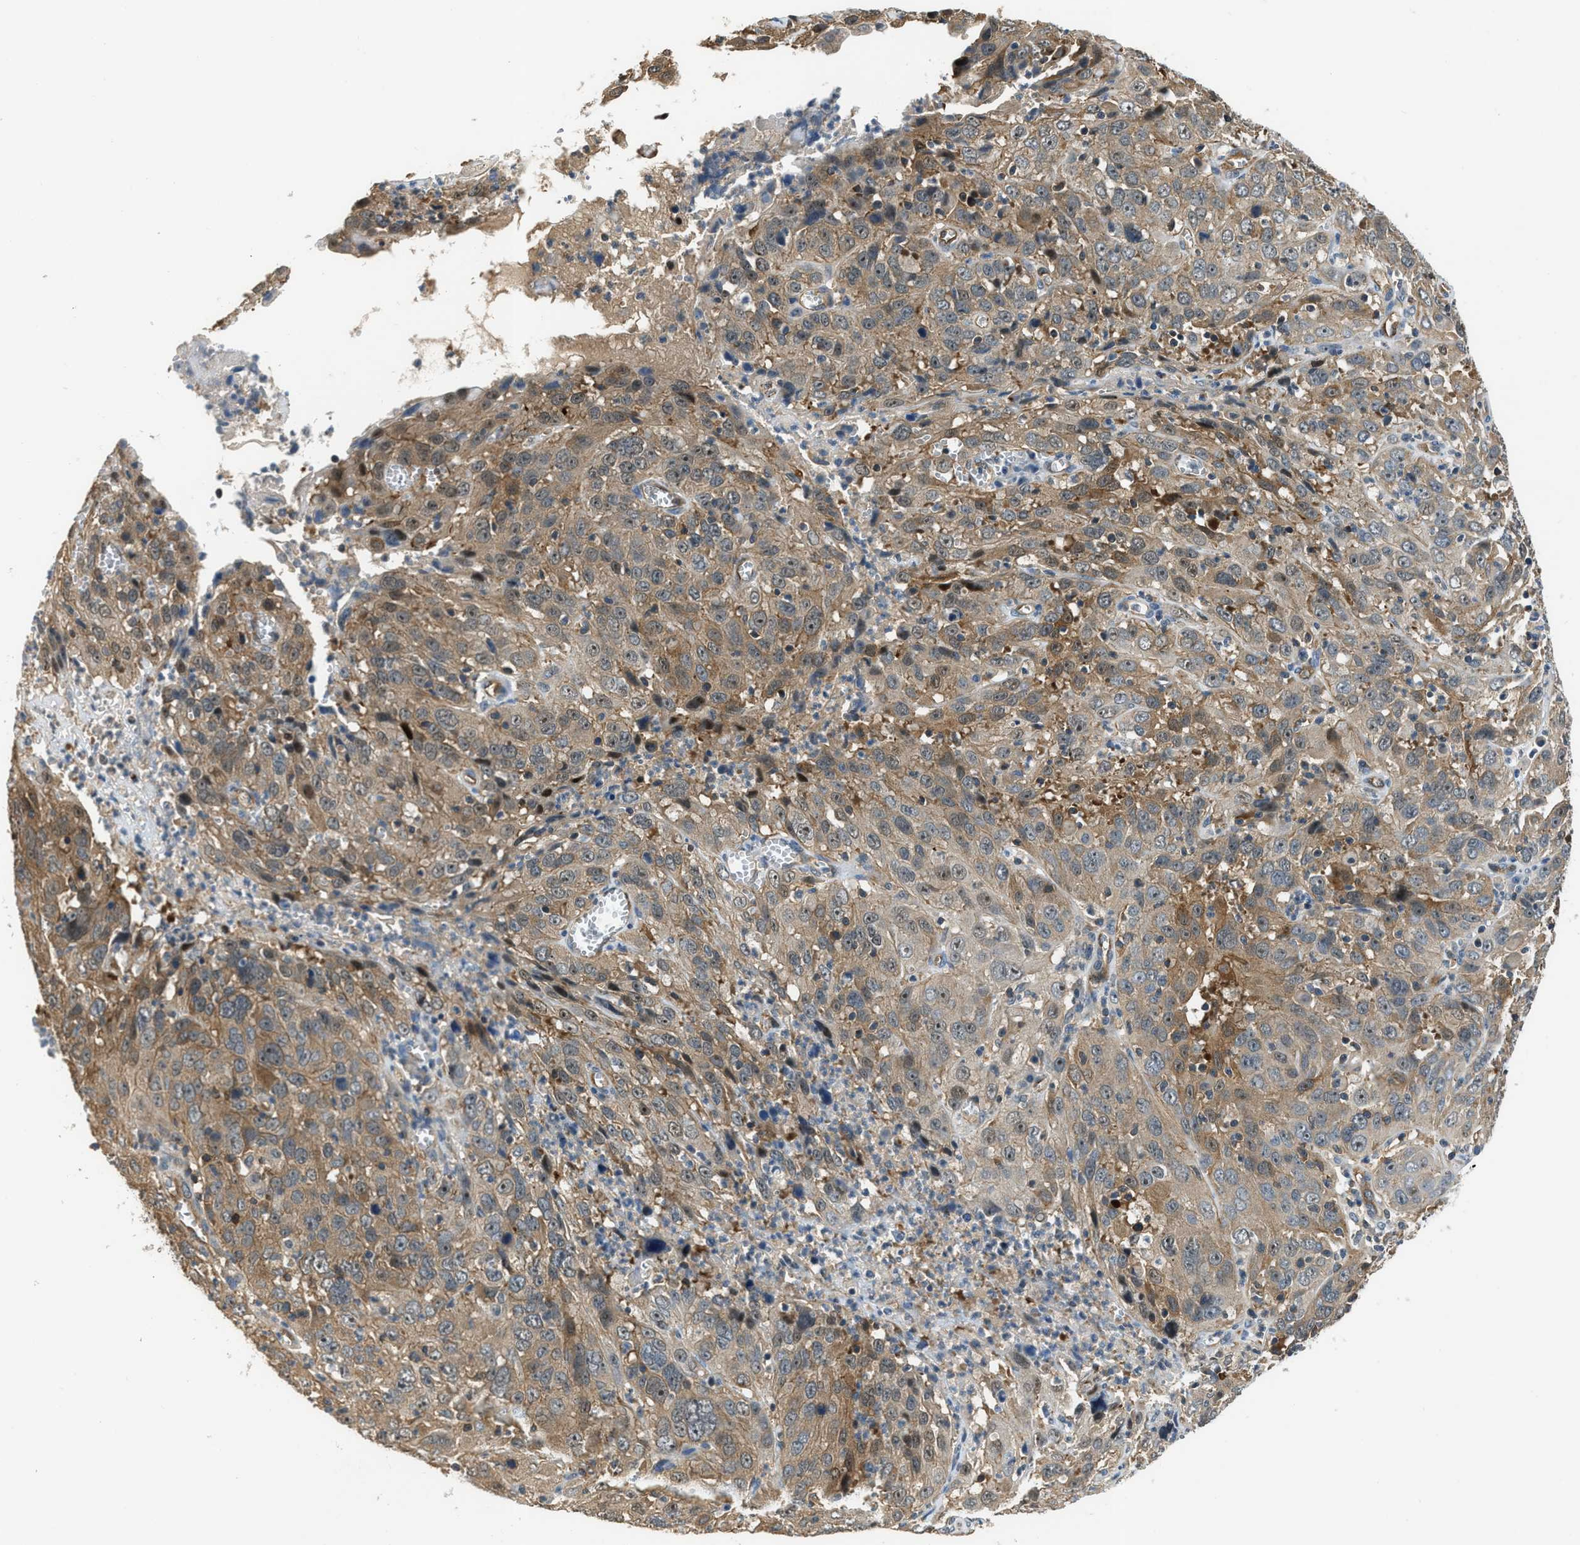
{"staining": {"intensity": "moderate", "quantity": ">75%", "location": "cytoplasmic/membranous,nuclear"}, "tissue": "cervical cancer", "cell_type": "Tumor cells", "image_type": "cancer", "snomed": [{"axis": "morphology", "description": "Squamous cell carcinoma, NOS"}, {"axis": "topography", "description": "Cervix"}], "caption": "This micrograph demonstrates cervical cancer stained with immunohistochemistry to label a protein in brown. The cytoplasmic/membranous and nuclear of tumor cells show moderate positivity for the protein. Nuclei are counter-stained blue.", "gene": "CBLB", "patient": {"sex": "female", "age": 32}}